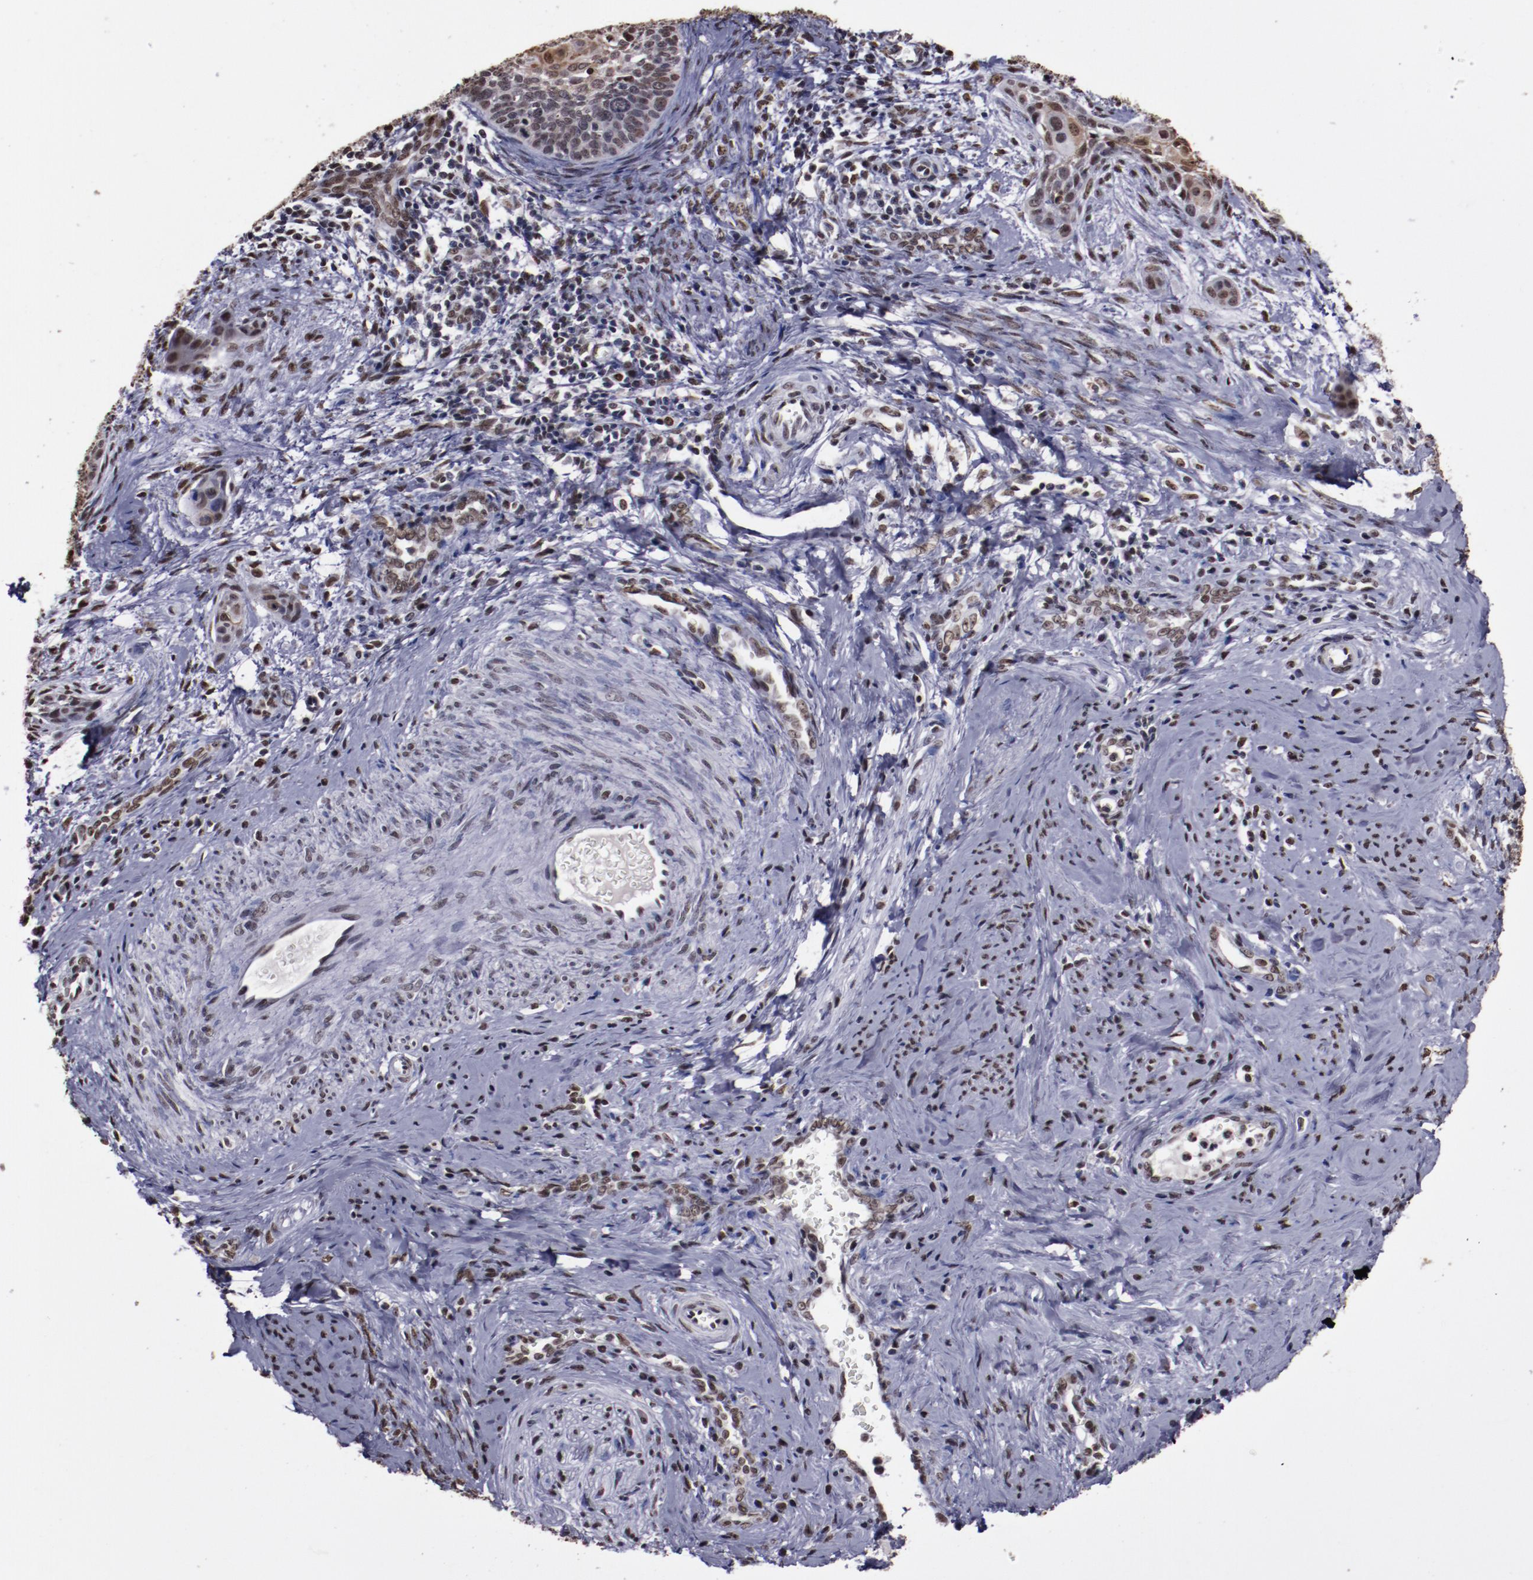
{"staining": {"intensity": "weak", "quantity": ">75%", "location": "nuclear"}, "tissue": "cervical cancer", "cell_type": "Tumor cells", "image_type": "cancer", "snomed": [{"axis": "morphology", "description": "Squamous cell carcinoma, NOS"}, {"axis": "topography", "description": "Cervix"}], "caption": "Immunohistochemical staining of cervical cancer shows low levels of weak nuclear protein expression in approximately >75% of tumor cells.", "gene": "APEX1", "patient": {"sex": "female", "age": 33}}